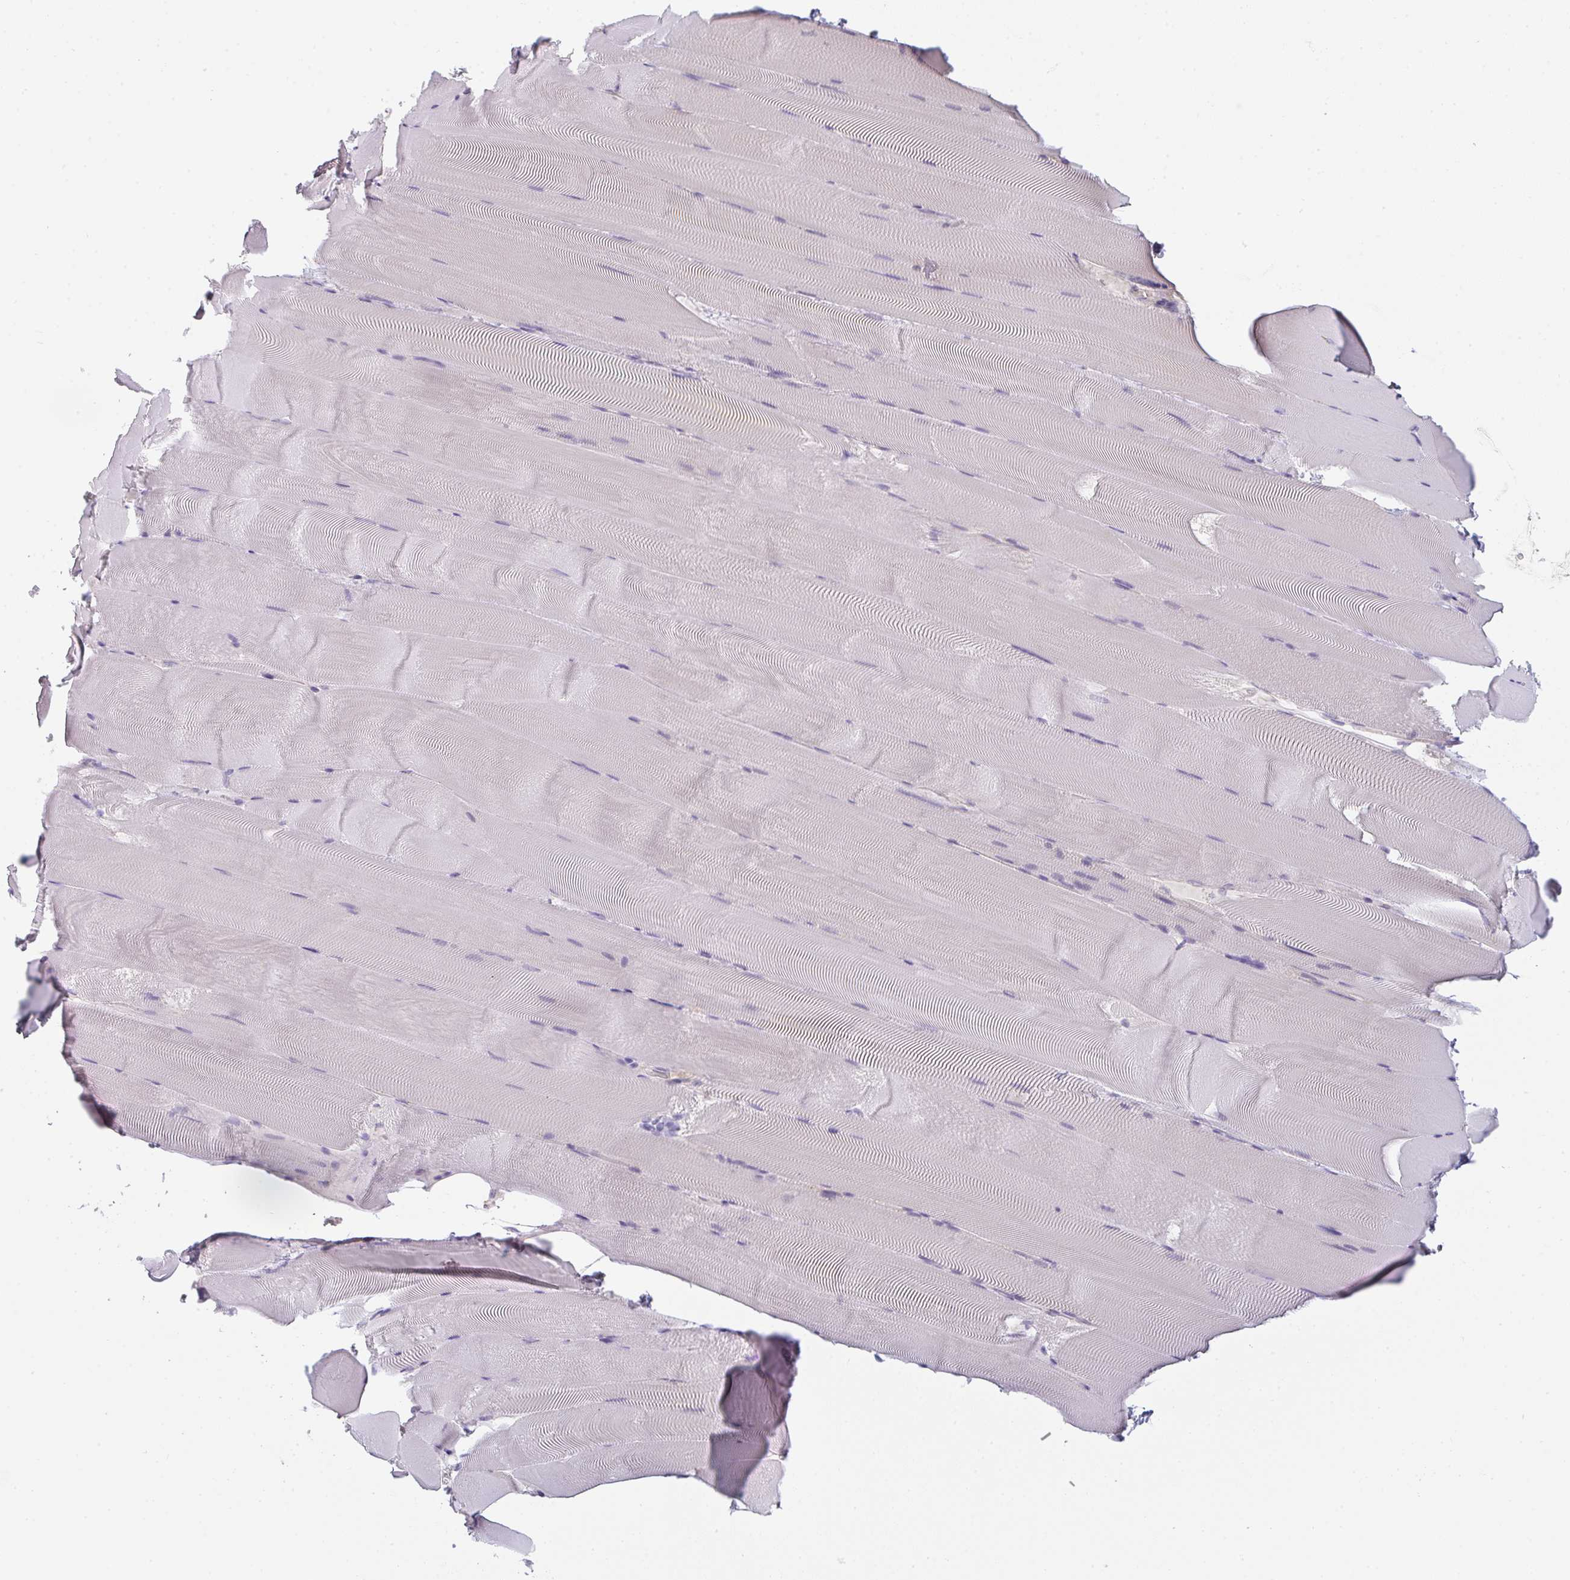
{"staining": {"intensity": "negative", "quantity": "none", "location": "none"}, "tissue": "skeletal muscle", "cell_type": "Myocytes", "image_type": "normal", "snomed": [{"axis": "morphology", "description": "Normal tissue, NOS"}, {"axis": "topography", "description": "Skeletal muscle"}], "caption": "Protein analysis of benign skeletal muscle shows no significant staining in myocytes.", "gene": "SNX5", "patient": {"sex": "female", "age": 64}}